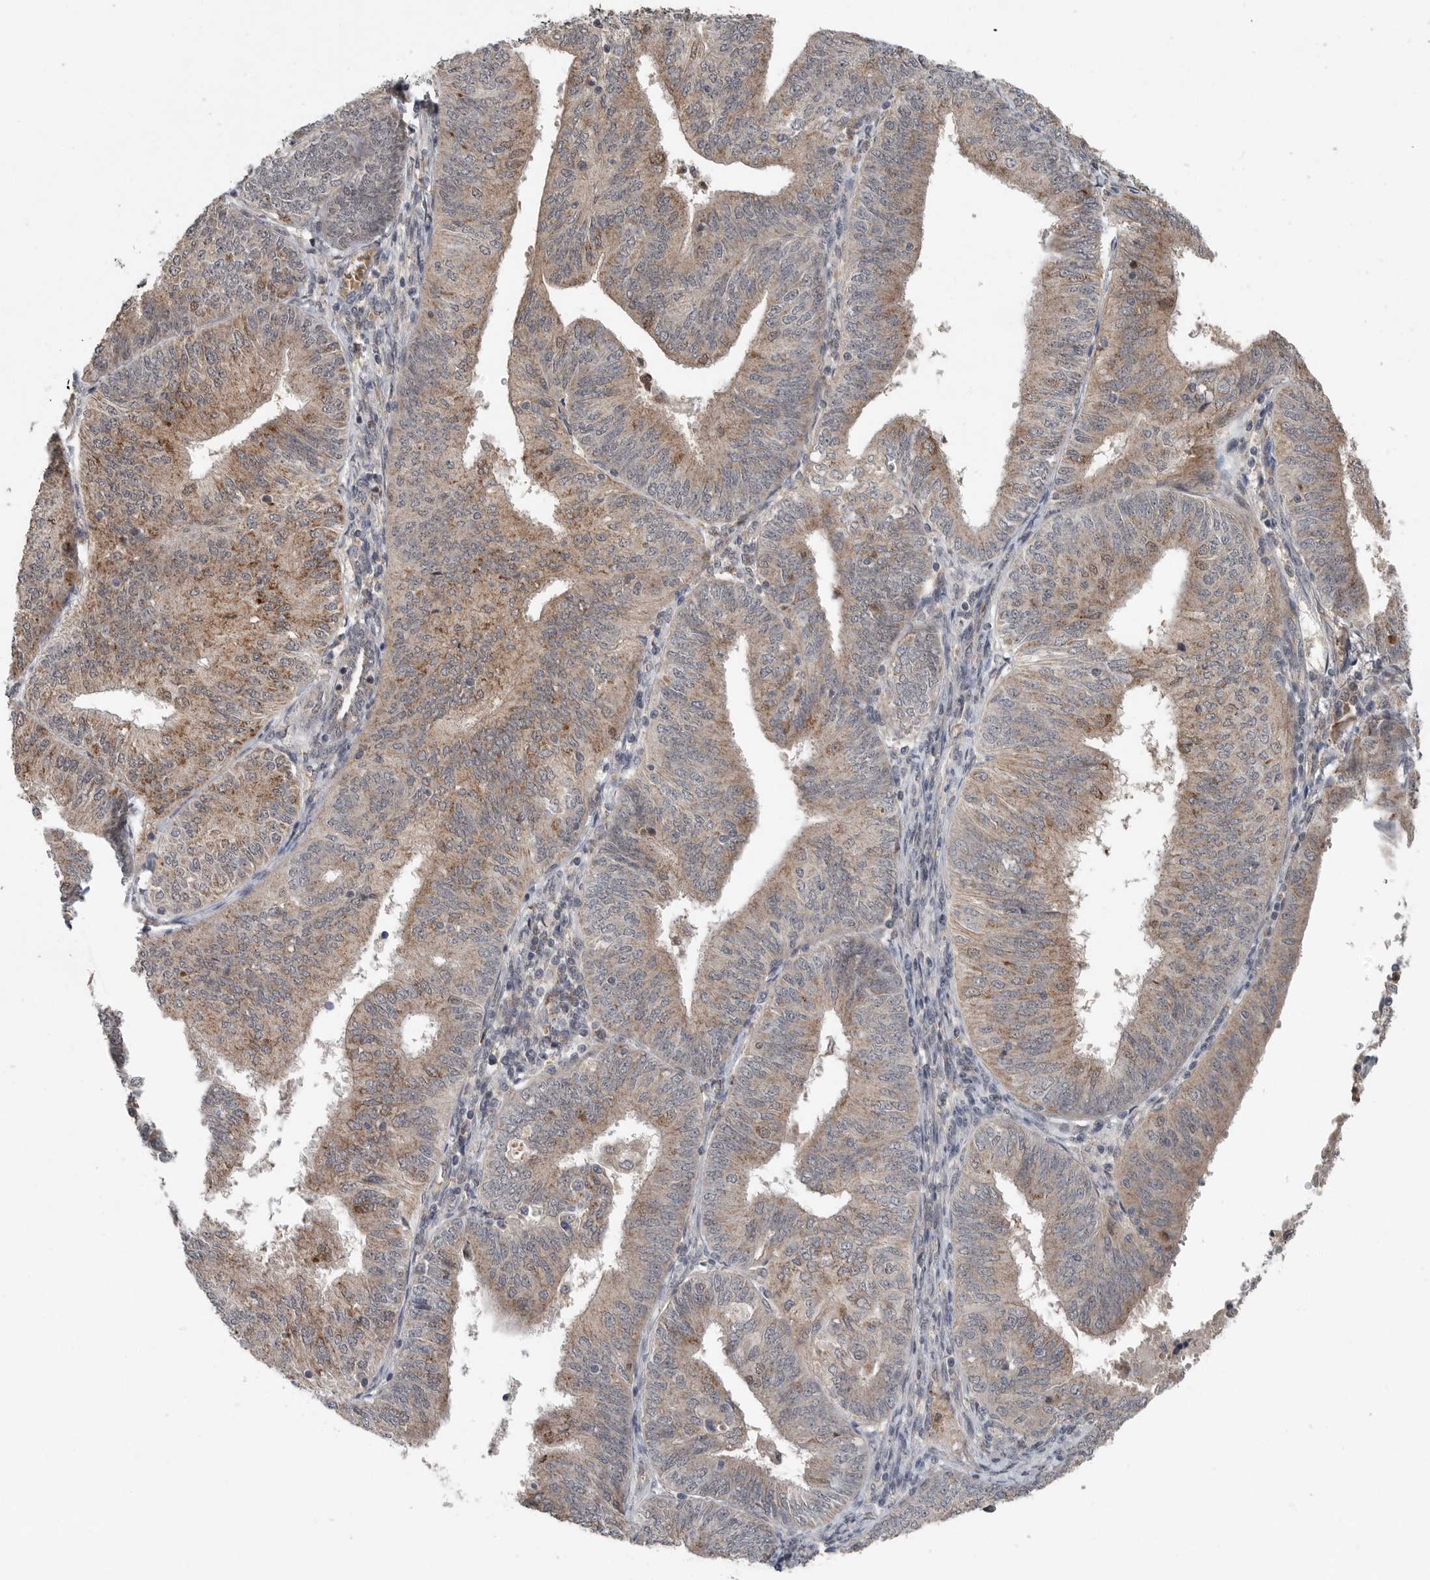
{"staining": {"intensity": "moderate", "quantity": ">75%", "location": "cytoplasmic/membranous"}, "tissue": "endometrial cancer", "cell_type": "Tumor cells", "image_type": "cancer", "snomed": [{"axis": "morphology", "description": "Adenocarcinoma, NOS"}, {"axis": "topography", "description": "Endometrium"}], "caption": "There is medium levels of moderate cytoplasmic/membranous staining in tumor cells of endometrial adenocarcinoma, as demonstrated by immunohistochemical staining (brown color).", "gene": "SCP2", "patient": {"sex": "female", "age": 58}}